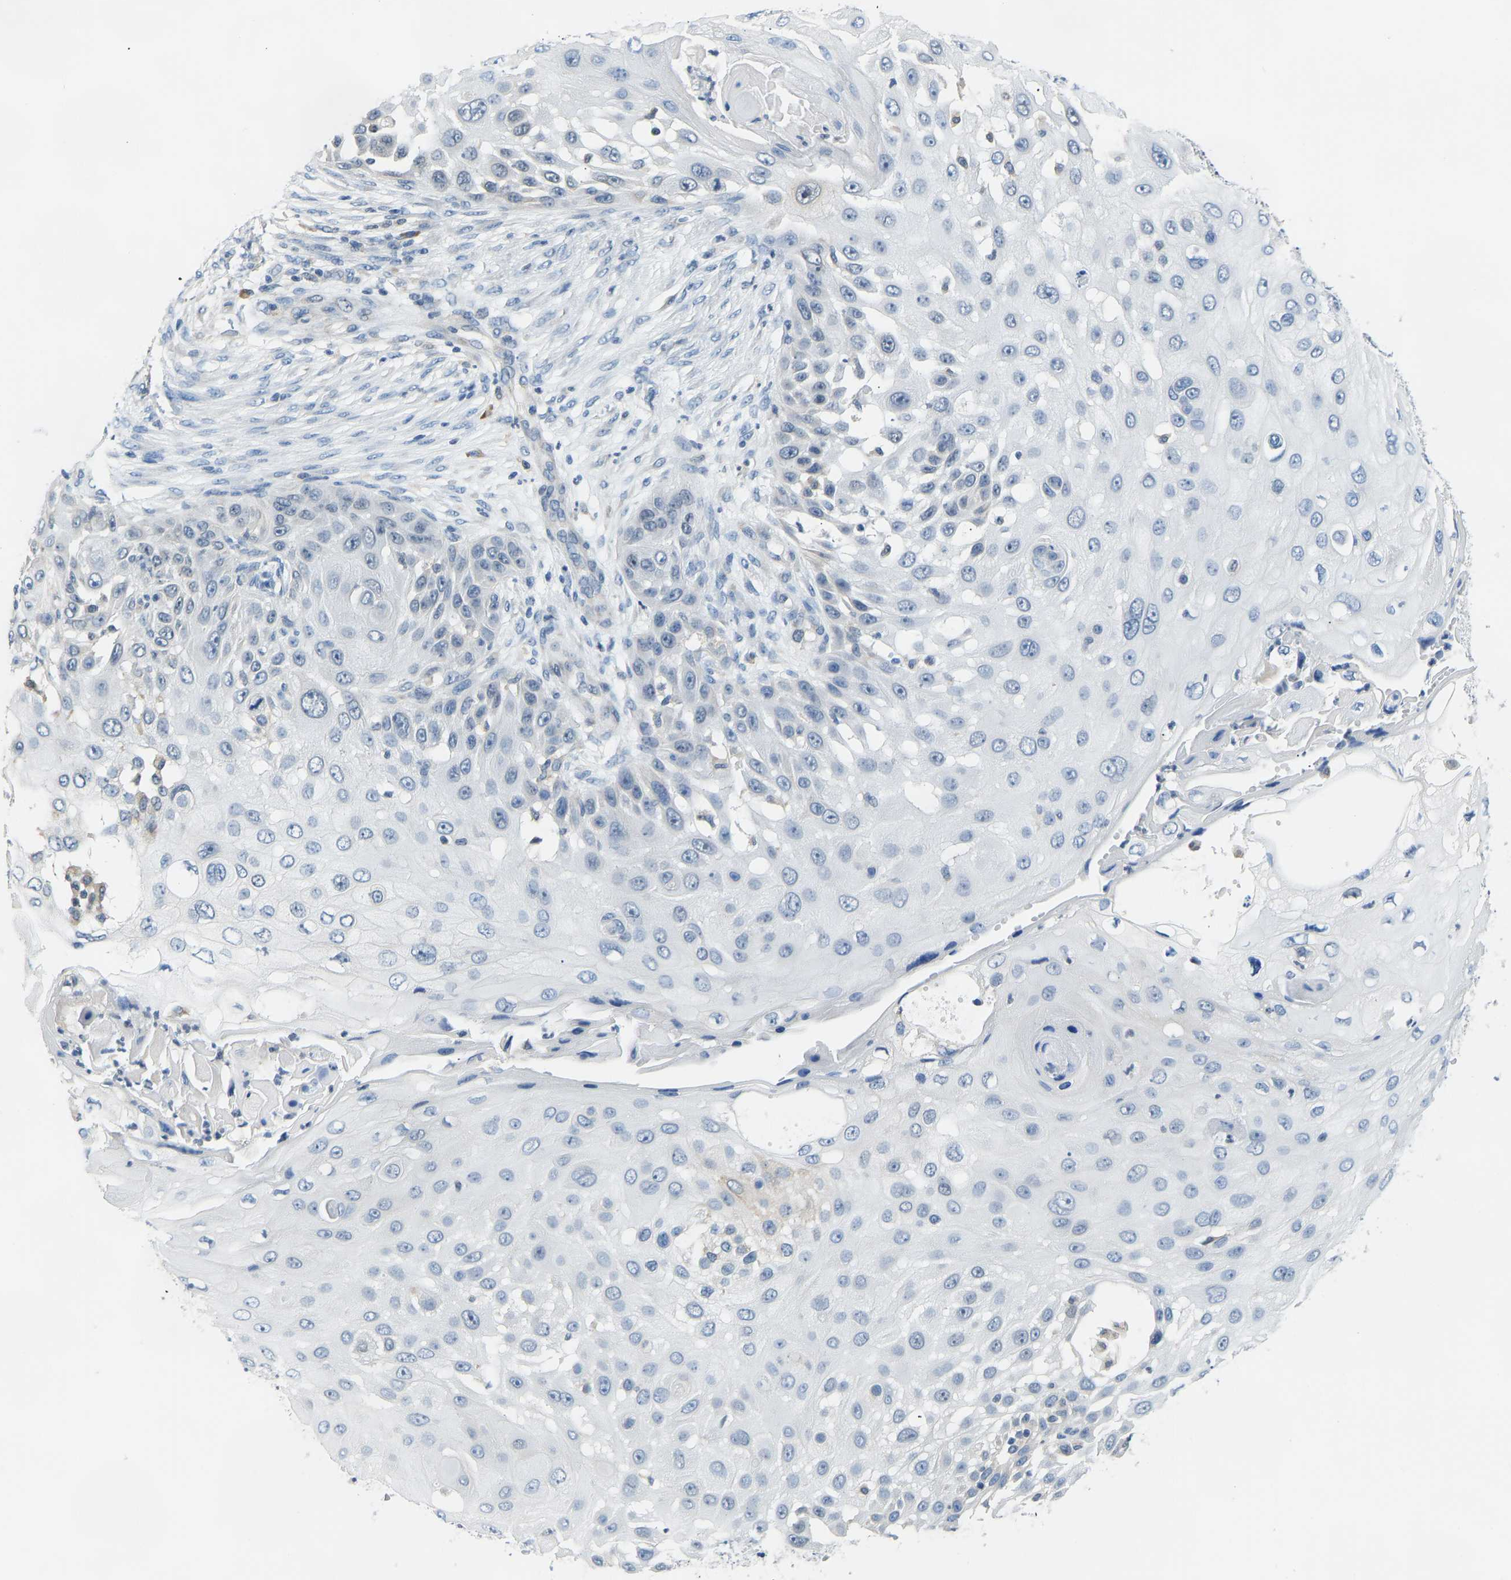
{"staining": {"intensity": "negative", "quantity": "none", "location": "none"}, "tissue": "skin cancer", "cell_type": "Tumor cells", "image_type": "cancer", "snomed": [{"axis": "morphology", "description": "Squamous cell carcinoma, NOS"}, {"axis": "topography", "description": "Skin"}], "caption": "Human skin cancer stained for a protein using immunohistochemistry (IHC) reveals no expression in tumor cells.", "gene": "VRK1", "patient": {"sex": "female", "age": 44}}